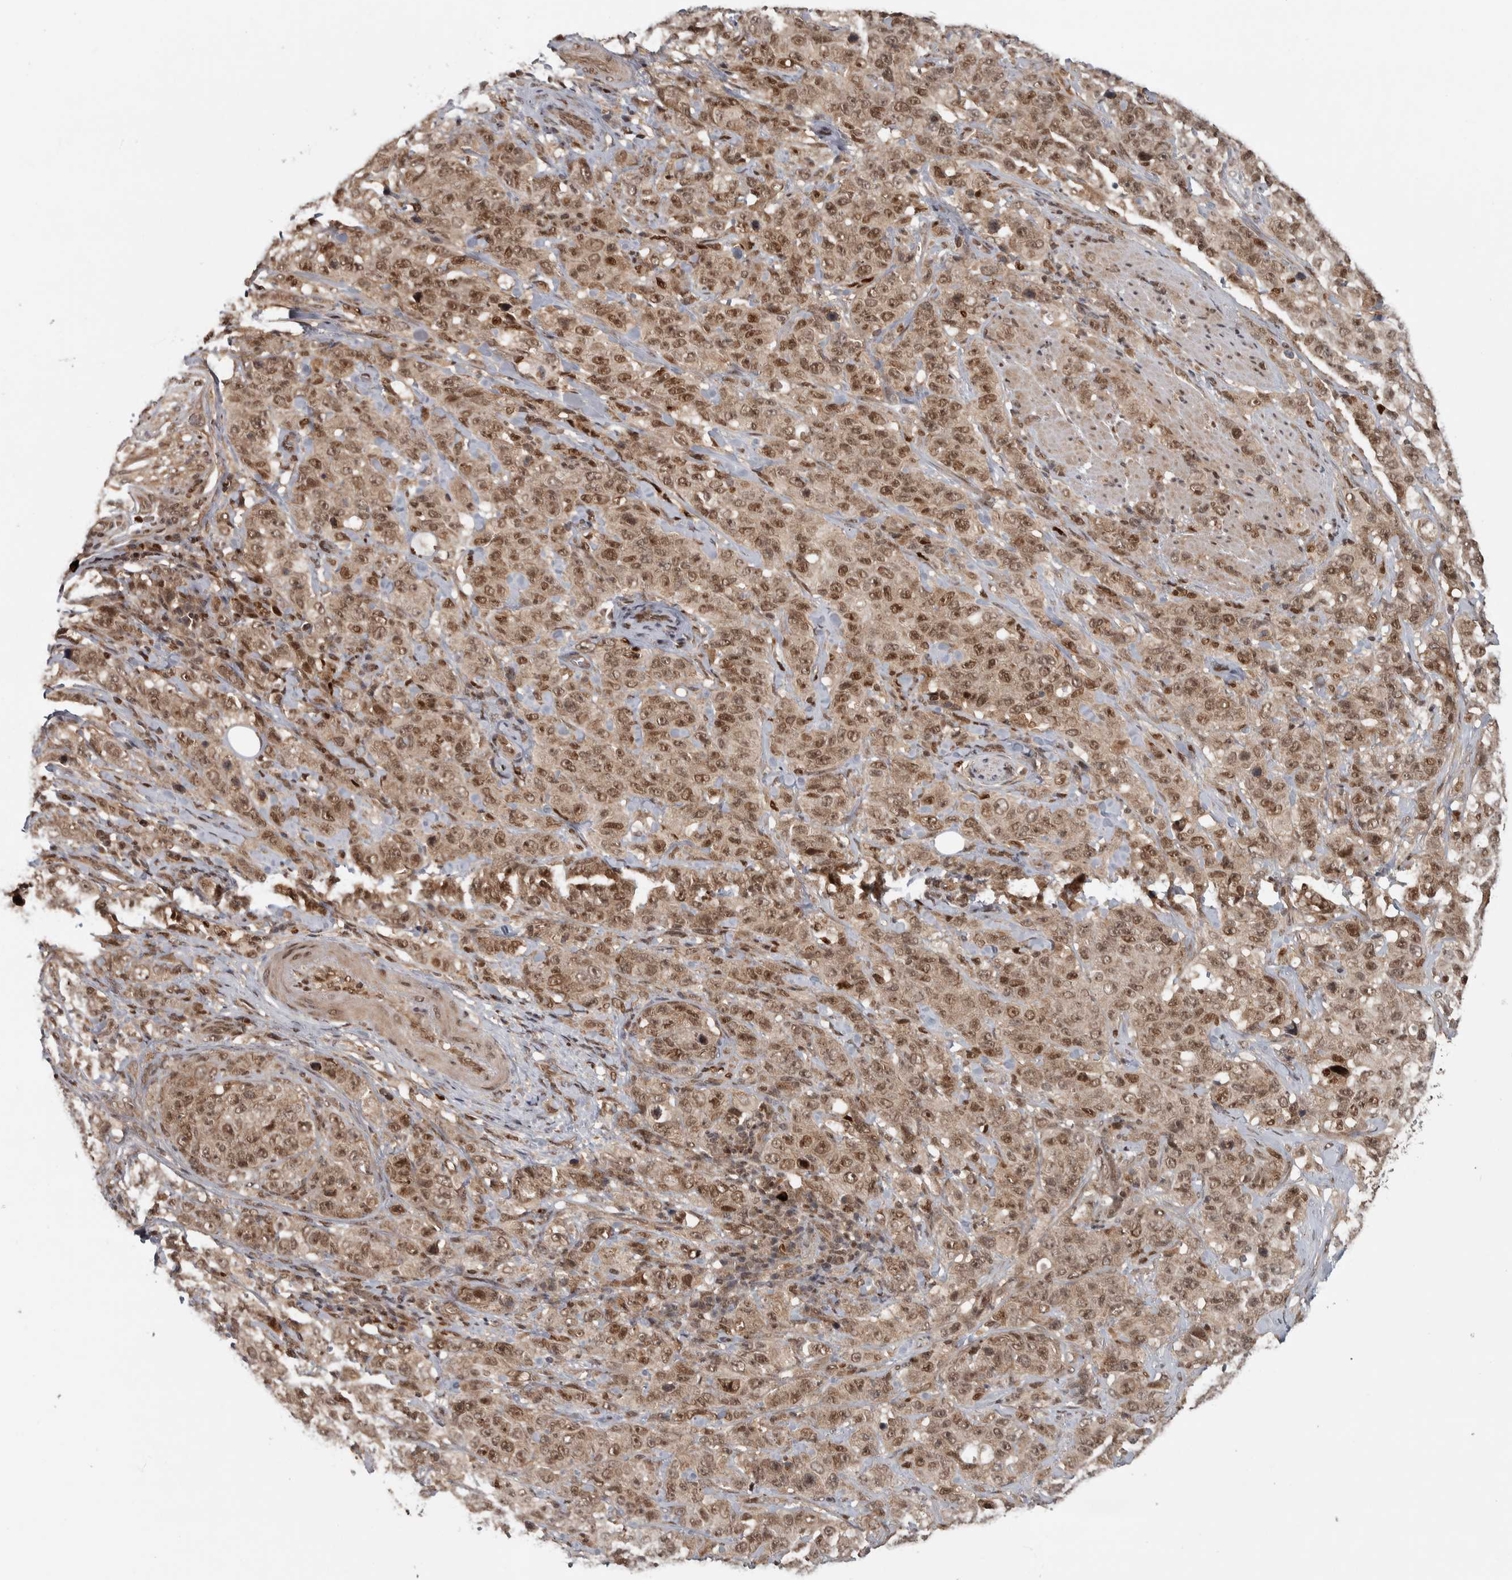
{"staining": {"intensity": "moderate", "quantity": ">75%", "location": "nuclear"}, "tissue": "stomach cancer", "cell_type": "Tumor cells", "image_type": "cancer", "snomed": [{"axis": "morphology", "description": "Adenocarcinoma, NOS"}, {"axis": "topography", "description": "Stomach"}], "caption": "About >75% of tumor cells in human stomach adenocarcinoma display moderate nuclear protein positivity as visualized by brown immunohistochemical staining.", "gene": "RPS6KA4", "patient": {"sex": "male", "age": 48}}